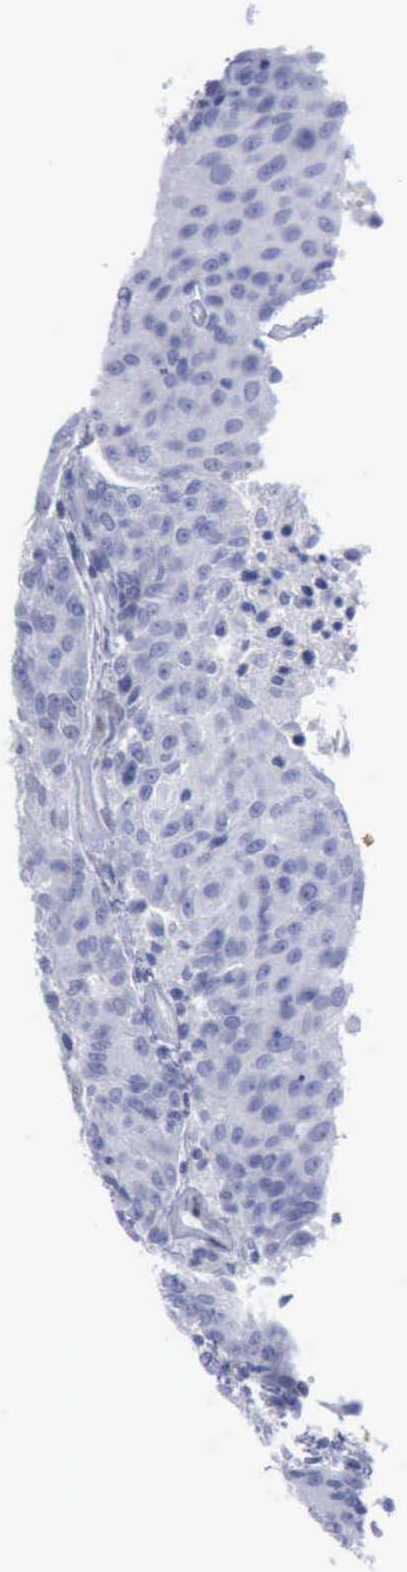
{"staining": {"intensity": "negative", "quantity": "none", "location": "none"}, "tissue": "urothelial cancer", "cell_type": "Tumor cells", "image_type": "cancer", "snomed": [{"axis": "morphology", "description": "Urothelial carcinoma, High grade"}, {"axis": "topography", "description": "Urinary bladder"}], "caption": "Tumor cells show no significant positivity in urothelial carcinoma (high-grade). (Brightfield microscopy of DAB IHC at high magnification).", "gene": "FHL1", "patient": {"sex": "female", "age": 85}}